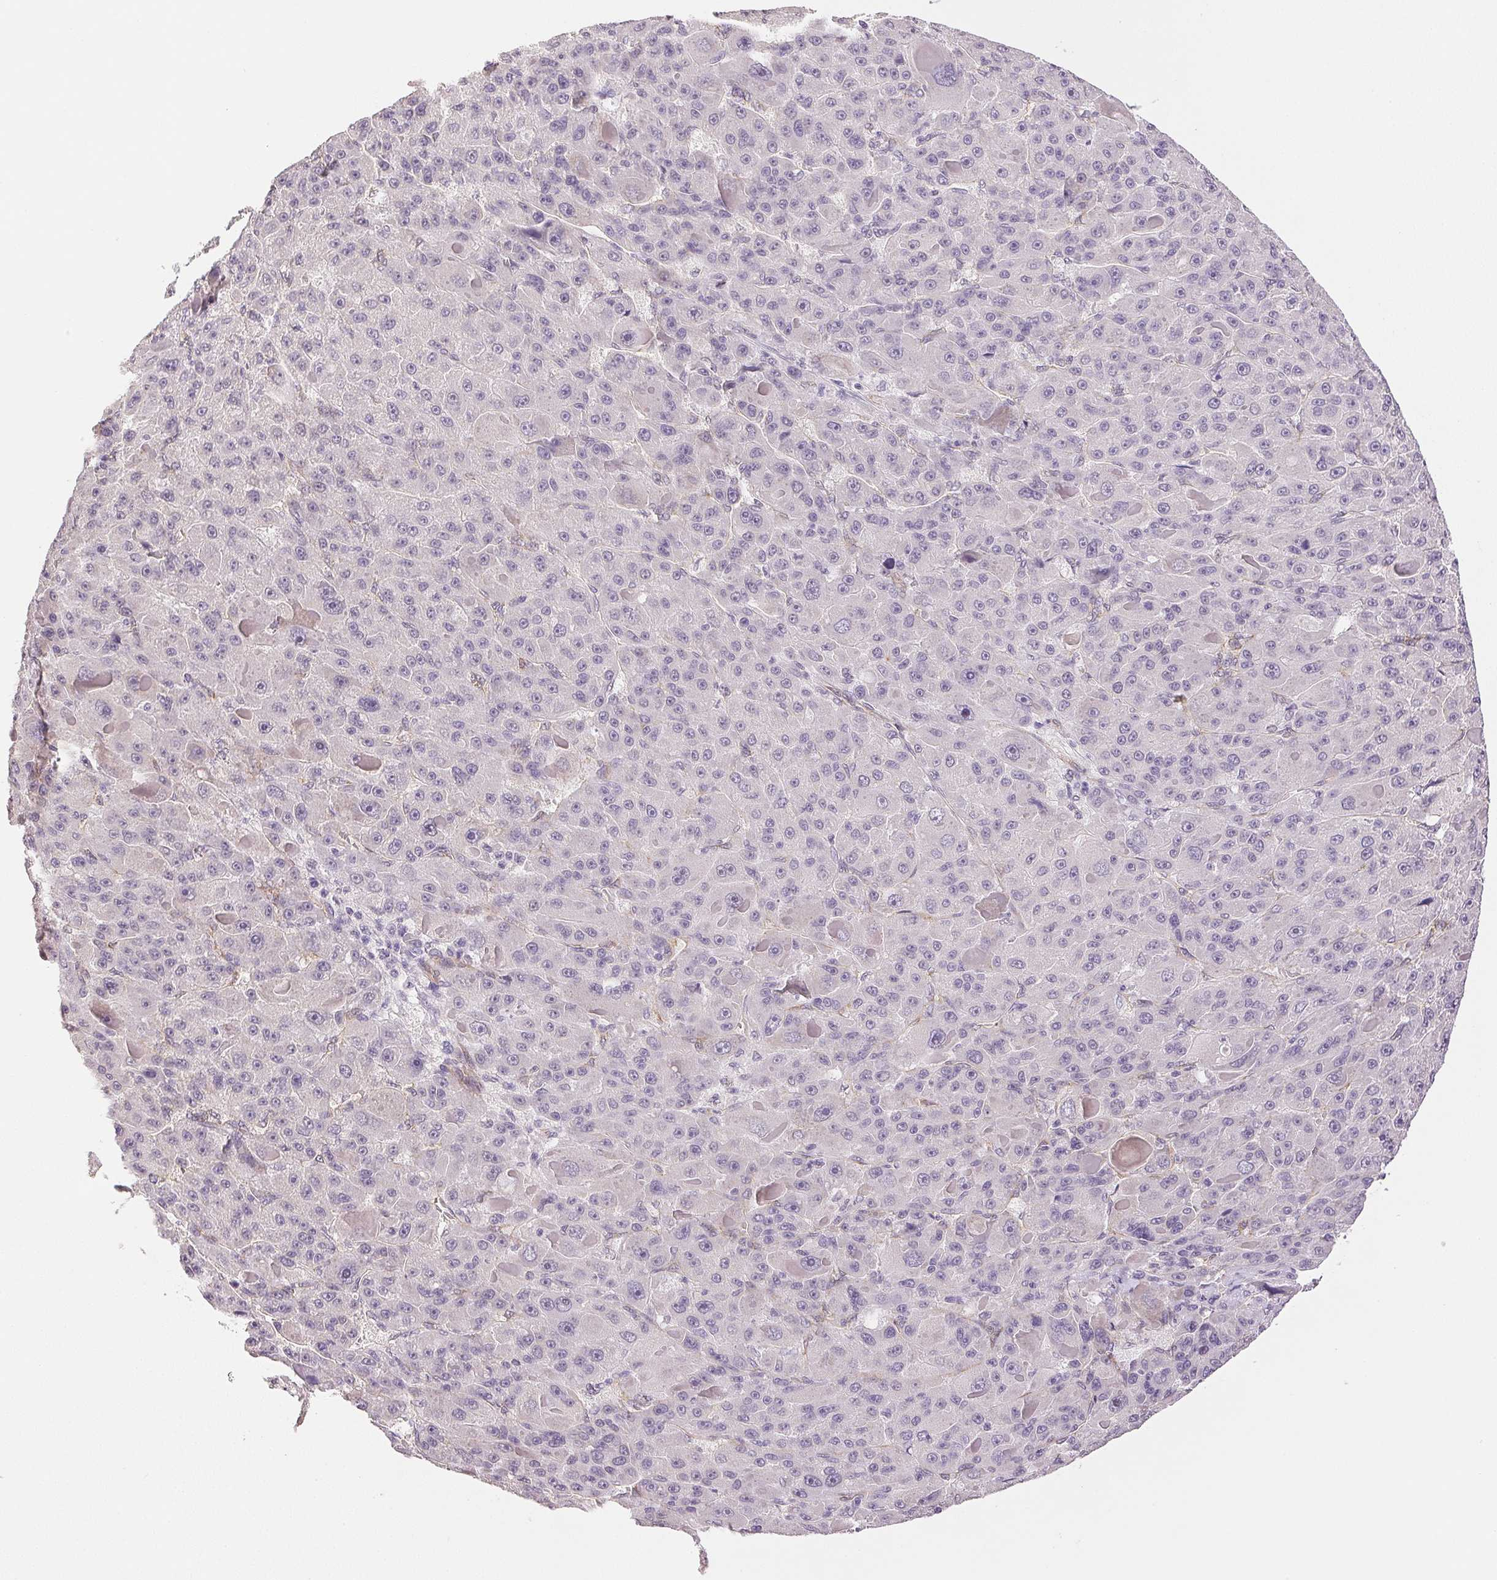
{"staining": {"intensity": "negative", "quantity": "none", "location": "none"}, "tissue": "liver cancer", "cell_type": "Tumor cells", "image_type": "cancer", "snomed": [{"axis": "morphology", "description": "Carcinoma, Hepatocellular, NOS"}, {"axis": "topography", "description": "Liver"}], "caption": "Hepatocellular carcinoma (liver) was stained to show a protein in brown. There is no significant staining in tumor cells.", "gene": "PLCB1", "patient": {"sex": "male", "age": 76}}